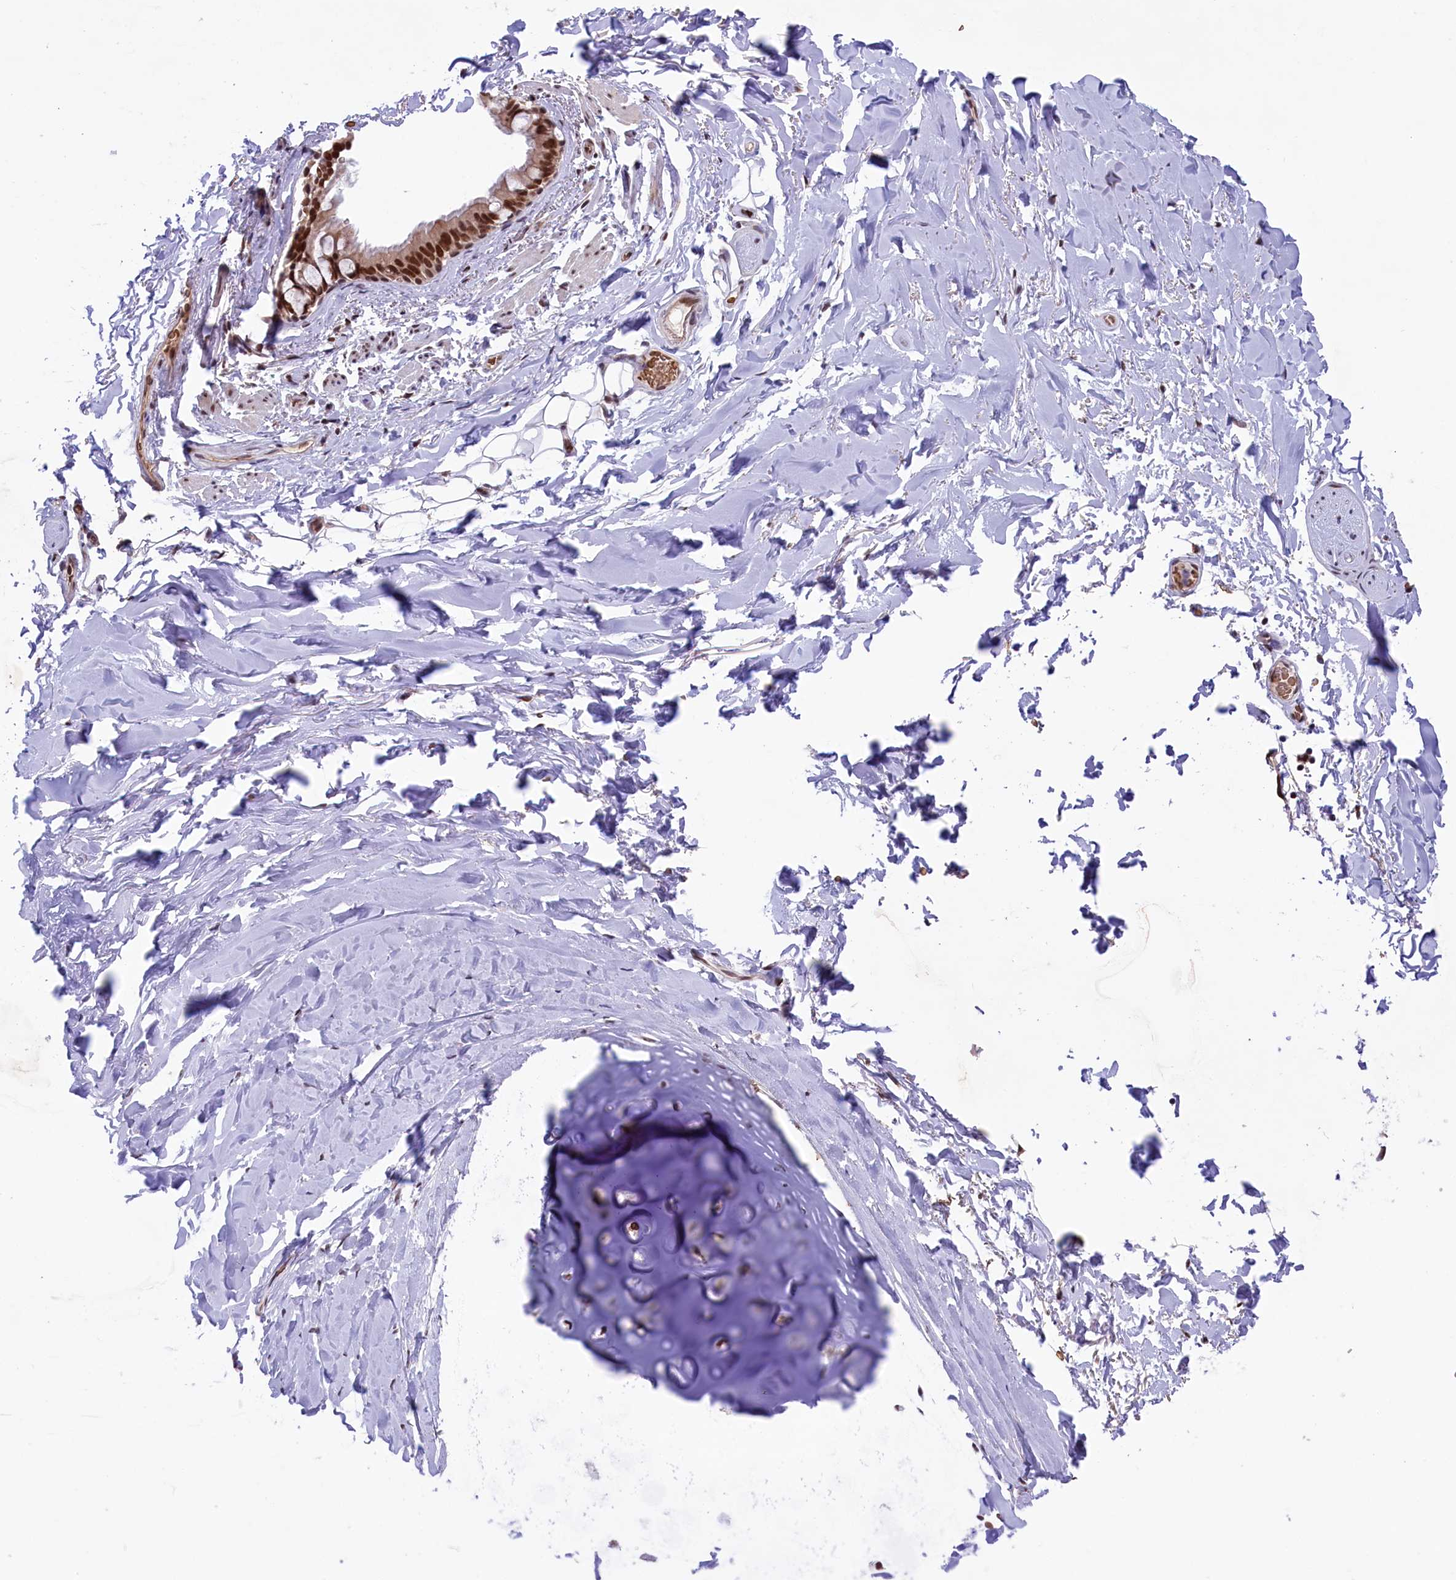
{"staining": {"intensity": "moderate", "quantity": ">75%", "location": "nuclear"}, "tissue": "adipose tissue", "cell_type": "Adipocytes", "image_type": "normal", "snomed": [{"axis": "morphology", "description": "Normal tissue, NOS"}, {"axis": "topography", "description": "Lymph node"}, {"axis": "topography", "description": "Bronchus"}], "caption": "Protein staining by immunohistochemistry shows moderate nuclear positivity in approximately >75% of adipocytes in unremarkable adipose tissue. The protein of interest is shown in brown color, while the nuclei are stained blue.", "gene": "MPHOSPH8", "patient": {"sex": "male", "age": 63}}